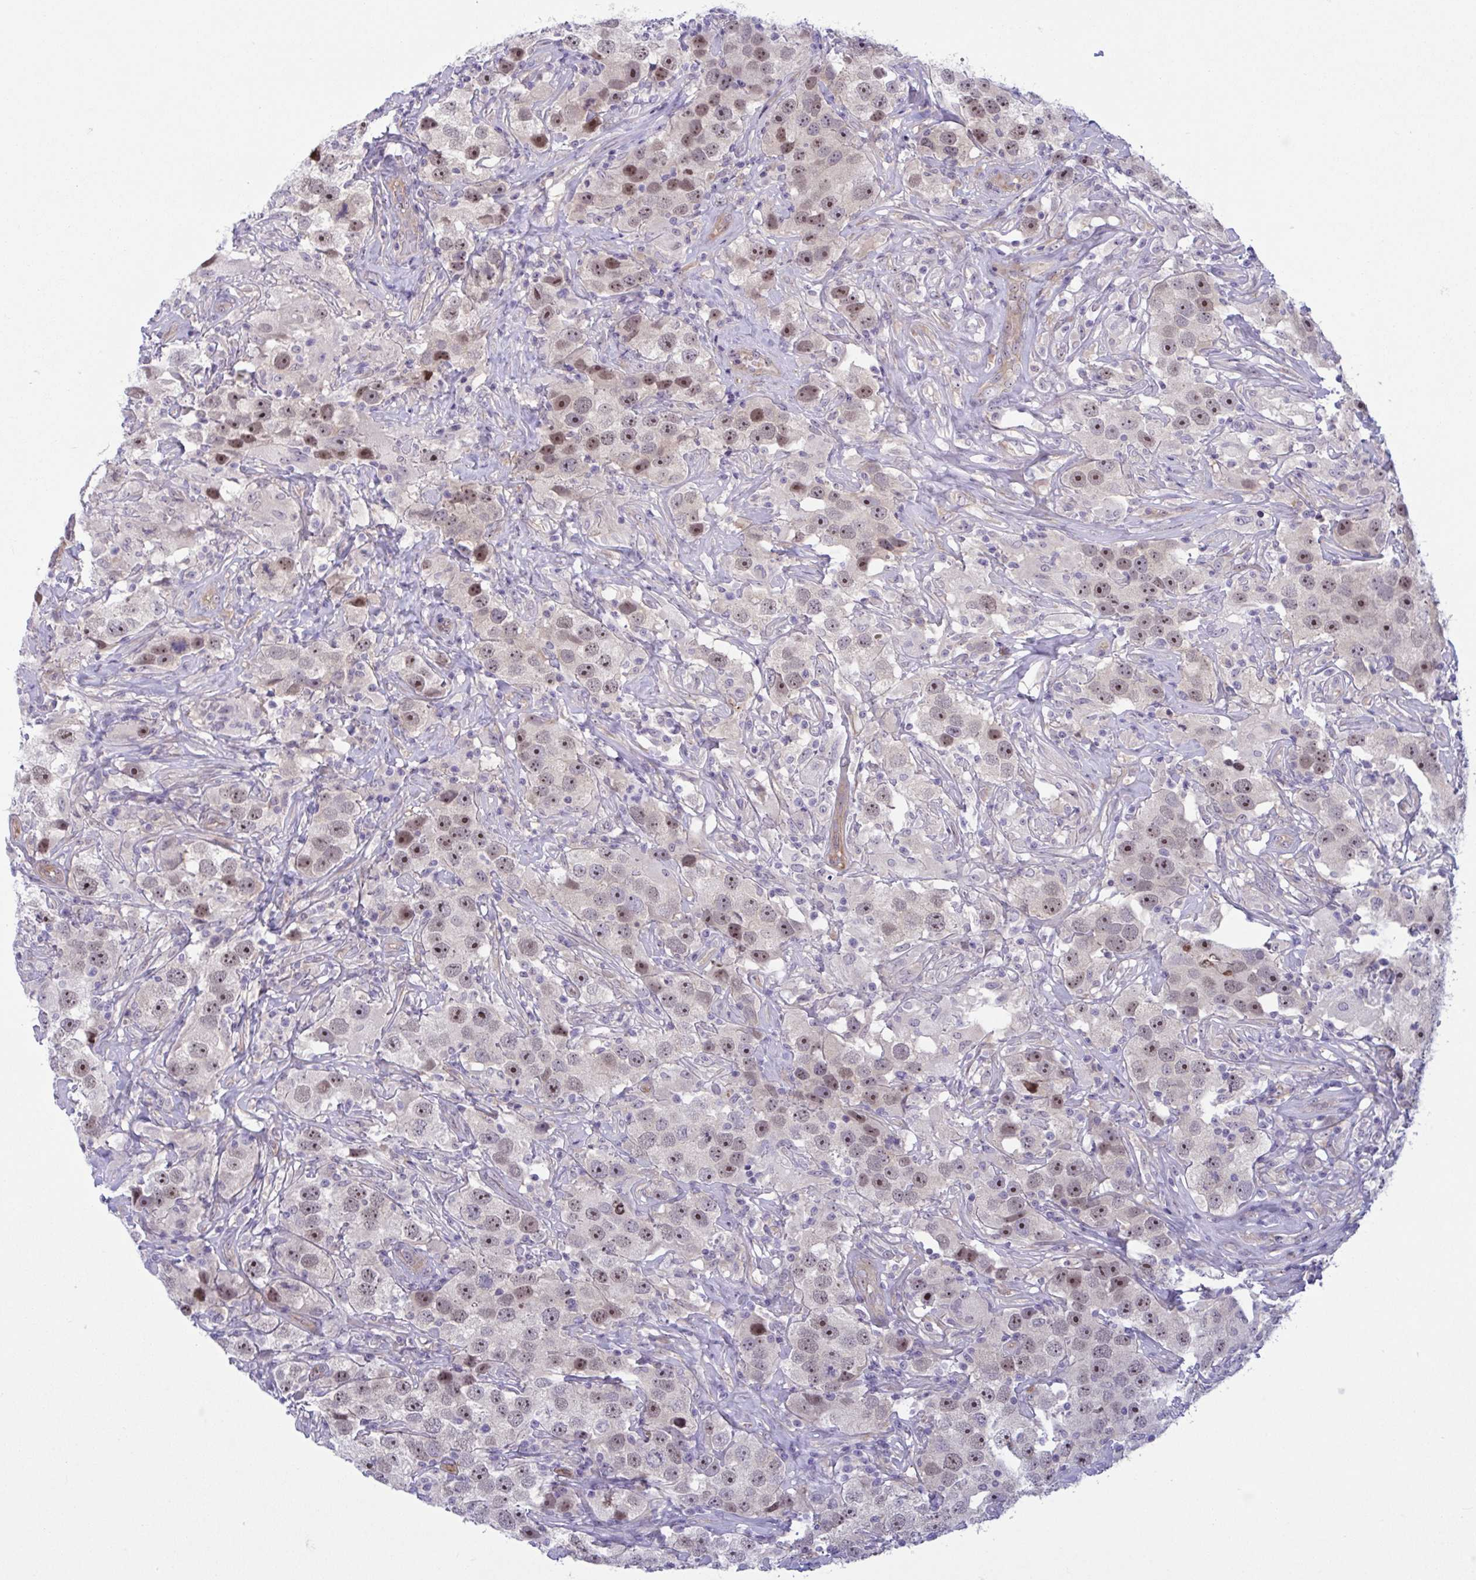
{"staining": {"intensity": "moderate", "quantity": "25%-75%", "location": "nuclear"}, "tissue": "testis cancer", "cell_type": "Tumor cells", "image_type": "cancer", "snomed": [{"axis": "morphology", "description": "Seminoma, NOS"}, {"axis": "topography", "description": "Testis"}], "caption": "An image of testis seminoma stained for a protein demonstrates moderate nuclear brown staining in tumor cells.", "gene": "PRRT4", "patient": {"sex": "male", "age": 49}}